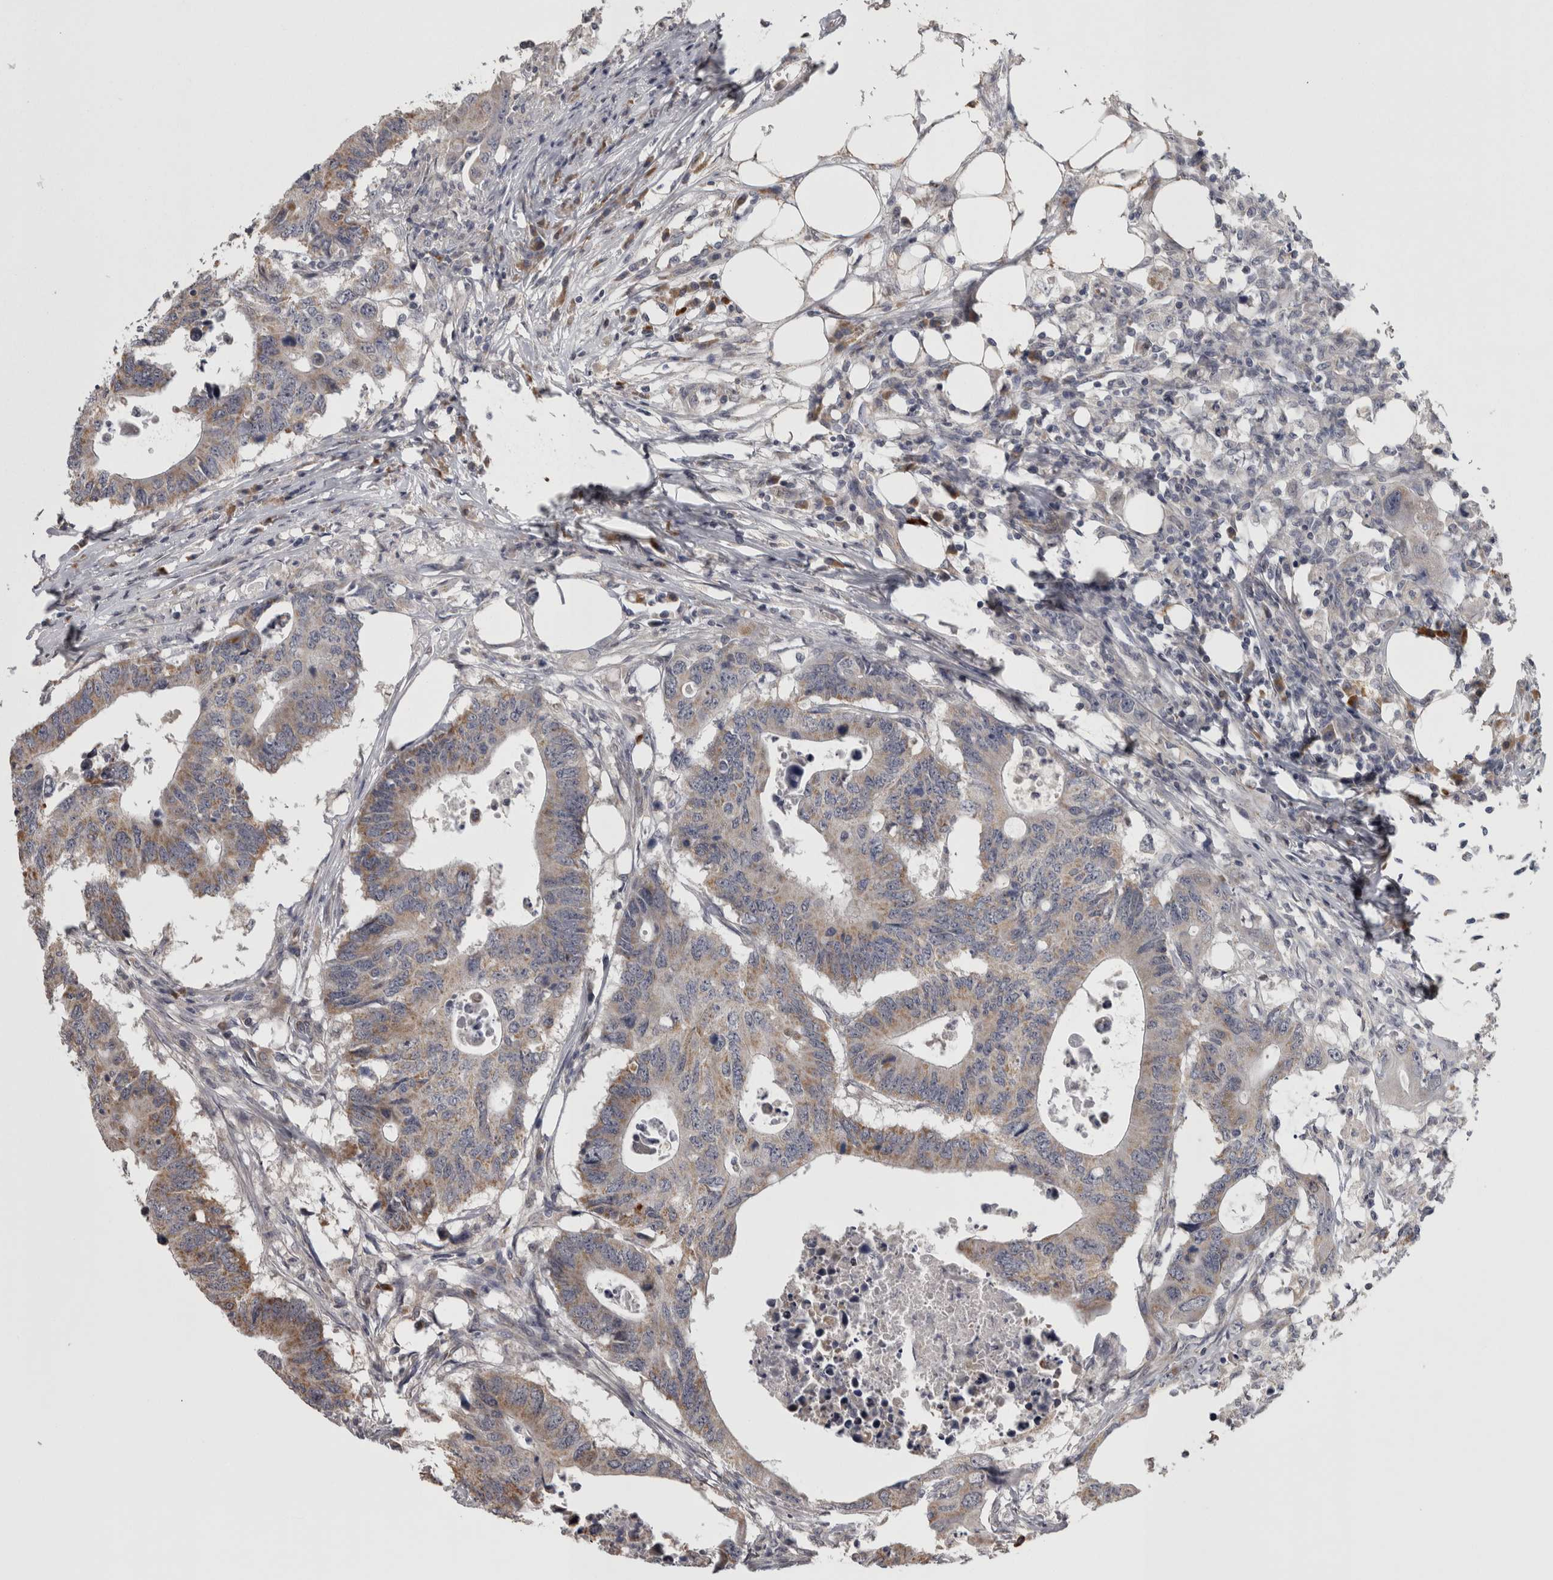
{"staining": {"intensity": "weak", "quantity": ">75%", "location": "cytoplasmic/membranous"}, "tissue": "colorectal cancer", "cell_type": "Tumor cells", "image_type": "cancer", "snomed": [{"axis": "morphology", "description": "Adenocarcinoma, NOS"}, {"axis": "topography", "description": "Colon"}], "caption": "Immunohistochemical staining of human colorectal cancer (adenocarcinoma) demonstrates low levels of weak cytoplasmic/membranous expression in approximately >75% of tumor cells.", "gene": "DBT", "patient": {"sex": "male", "age": 71}}